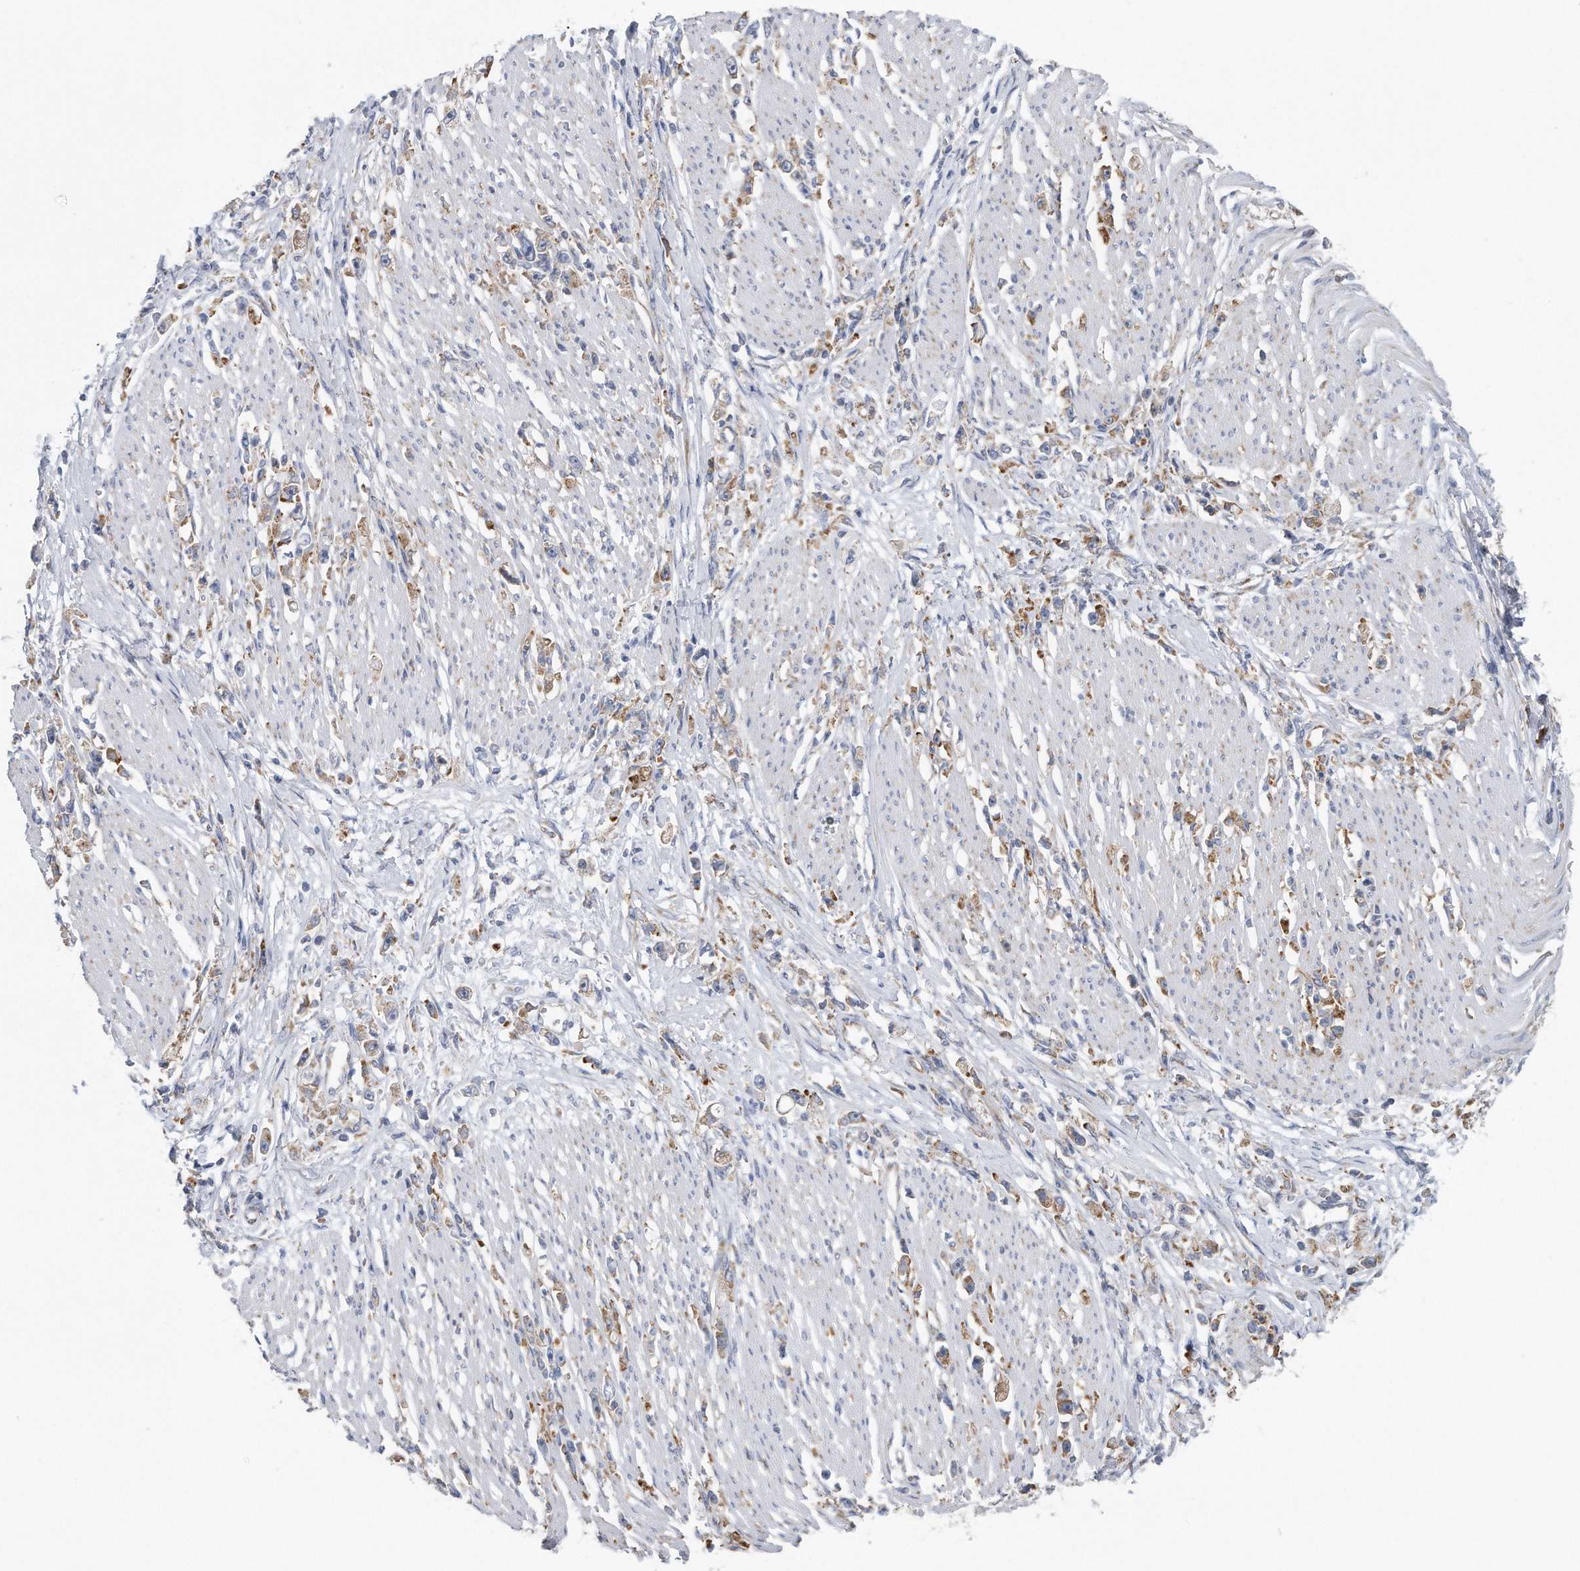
{"staining": {"intensity": "moderate", "quantity": ">75%", "location": "cytoplasmic/membranous"}, "tissue": "stomach cancer", "cell_type": "Tumor cells", "image_type": "cancer", "snomed": [{"axis": "morphology", "description": "Adenocarcinoma, NOS"}, {"axis": "topography", "description": "Stomach"}], "caption": "A high-resolution image shows IHC staining of stomach adenocarcinoma, which displays moderate cytoplasmic/membranous positivity in approximately >75% of tumor cells. (Stains: DAB (3,3'-diaminobenzidine) in brown, nuclei in blue, Microscopy: brightfield microscopy at high magnification).", "gene": "RPL26L1", "patient": {"sex": "female", "age": 59}}